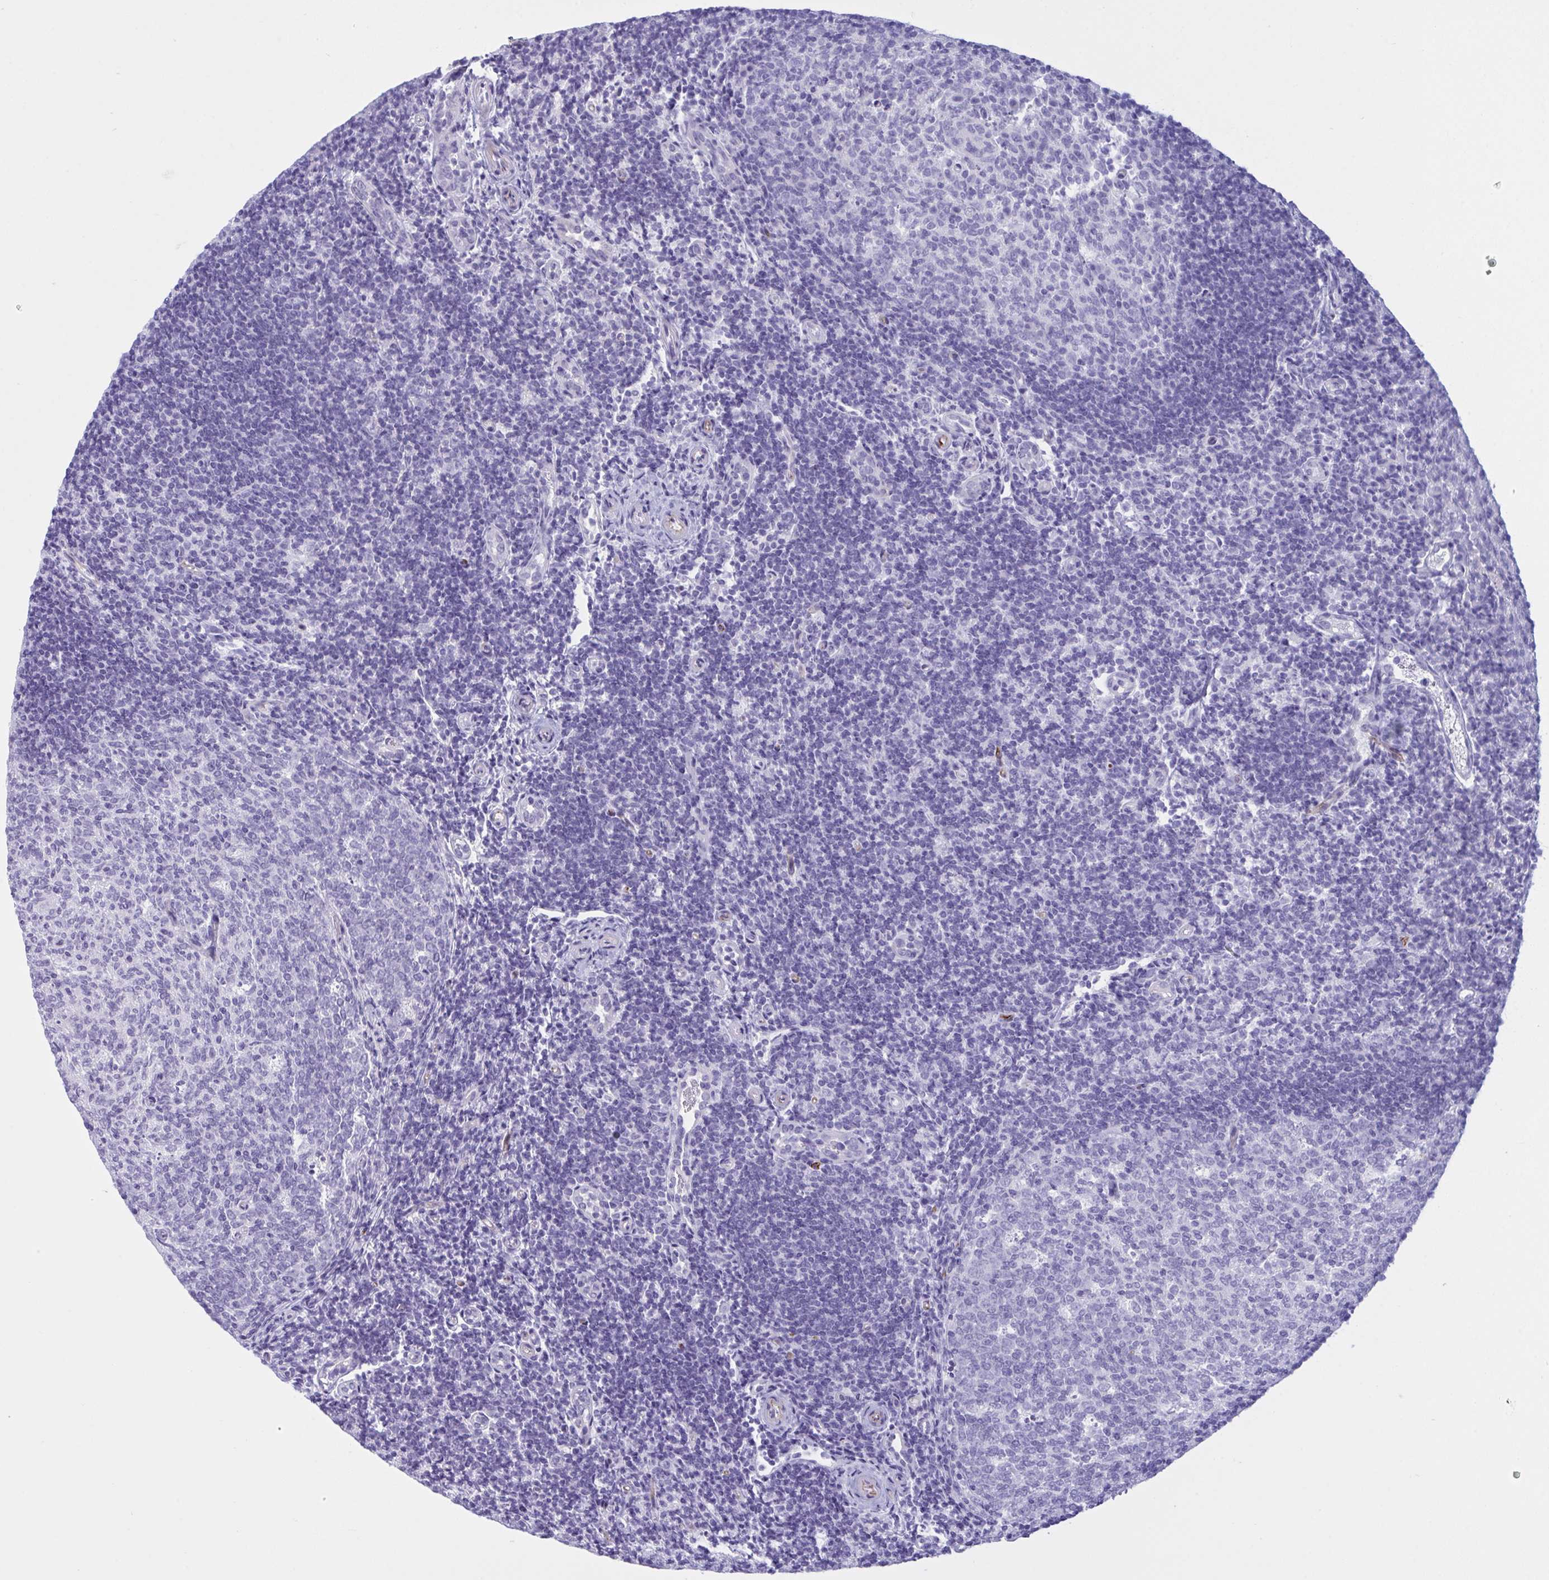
{"staining": {"intensity": "moderate", "quantity": "<25%", "location": "cytoplasmic/membranous"}, "tissue": "tonsil", "cell_type": "Germinal center cells", "image_type": "normal", "snomed": [{"axis": "morphology", "description": "Normal tissue, NOS"}, {"axis": "topography", "description": "Tonsil"}], "caption": "Immunohistochemical staining of benign tonsil reveals low levels of moderate cytoplasmic/membranous positivity in about <25% of germinal center cells. The staining was performed using DAB (3,3'-diaminobenzidine) to visualize the protein expression in brown, while the nuclei were stained in blue with hematoxylin (Magnification: 20x).", "gene": "PRRT4", "patient": {"sex": "female", "age": 10}}